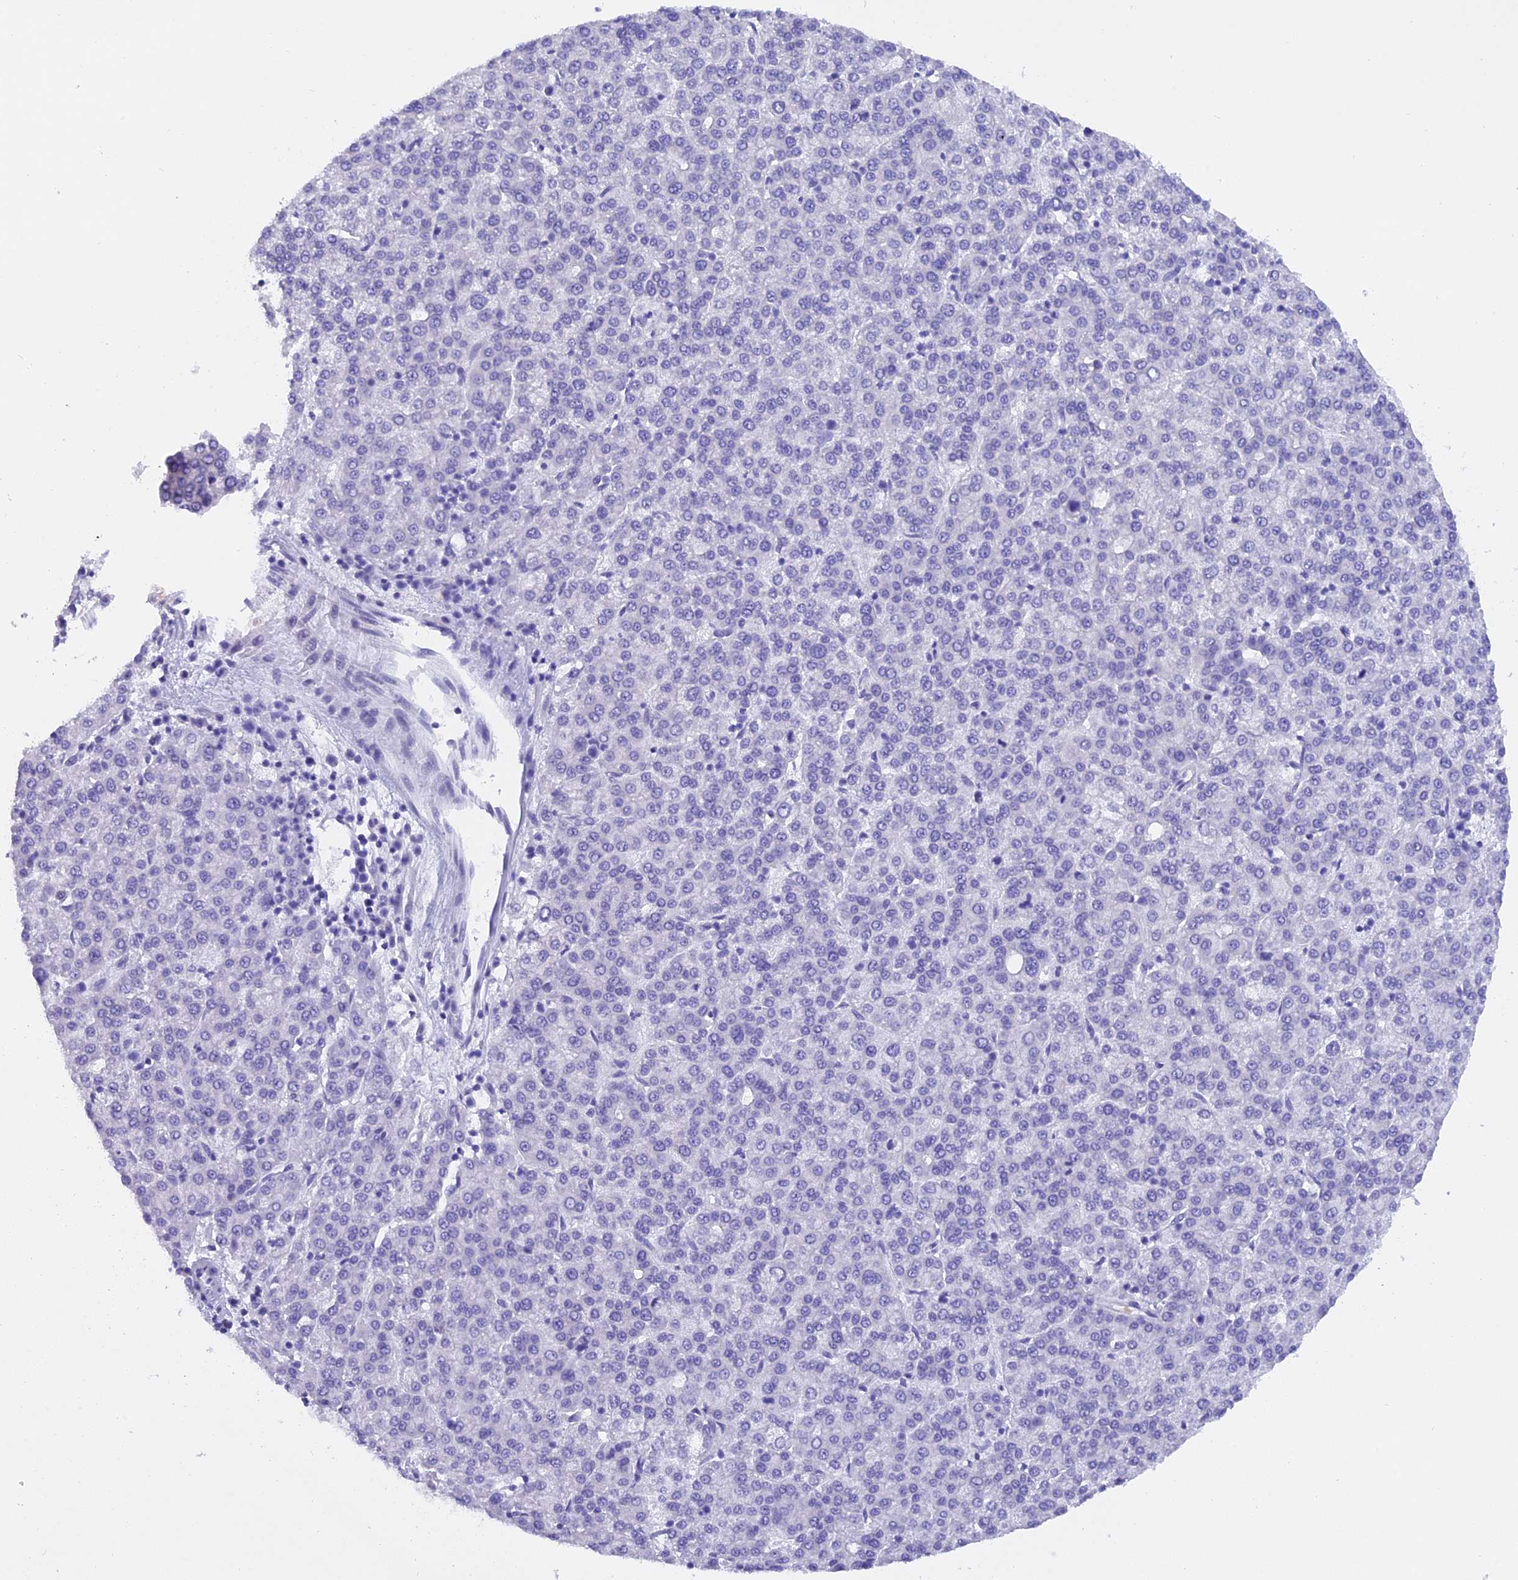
{"staining": {"intensity": "negative", "quantity": "none", "location": "none"}, "tissue": "liver cancer", "cell_type": "Tumor cells", "image_type": "cancer", "snomed": [{"axis": "morphology", "description": "Carcinoma, Hepatocellular, NOS"}, {"axis": "topography", "description": "Liver"}], "caption": "Tumor cells show no significant protein staining in liver cancer.", "gene": "C17orf67", "patient": {"sex": "female", "age": 58}}